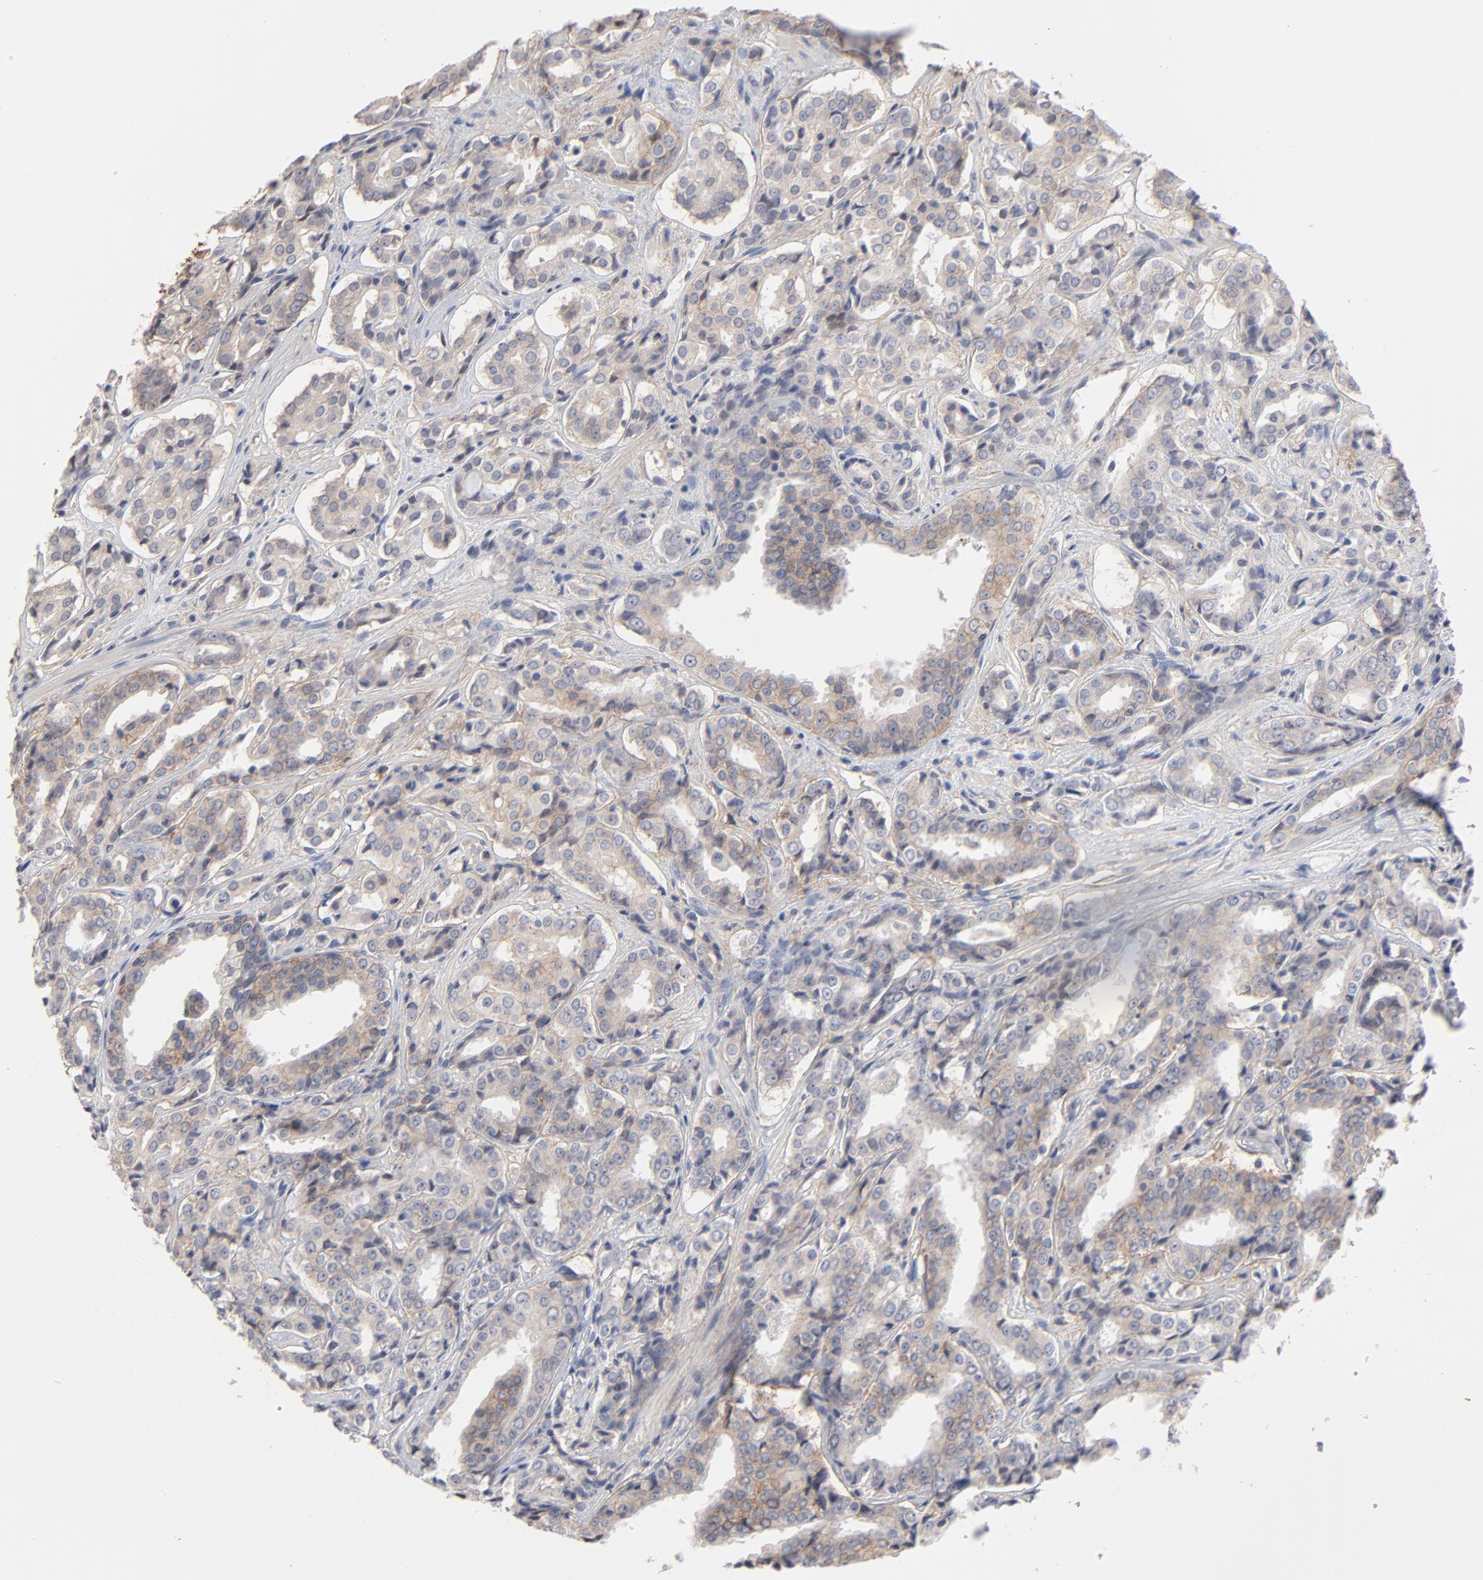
{"staining": {"intensity": "strong", "quantity": ">75%", "location": "cytoplasmic/membranous"}, "tissue": "prostate cancer", "cell_type": "Tumor cells", "image_type": "cancer", "snomed": [{"axis": "morphology", "description": "Adenocarcinoma, Medium grade"}, {"axis": "topography", "description": "Prostate"}], "caption": "Human prostate cancer stained for a protein (brown) shows strong cytoplasmic/membranous positive positivity in approximately >75% of tumor cells.", "gene": "SLC16A1", "patient": {"sex": "male", "age": 60}}